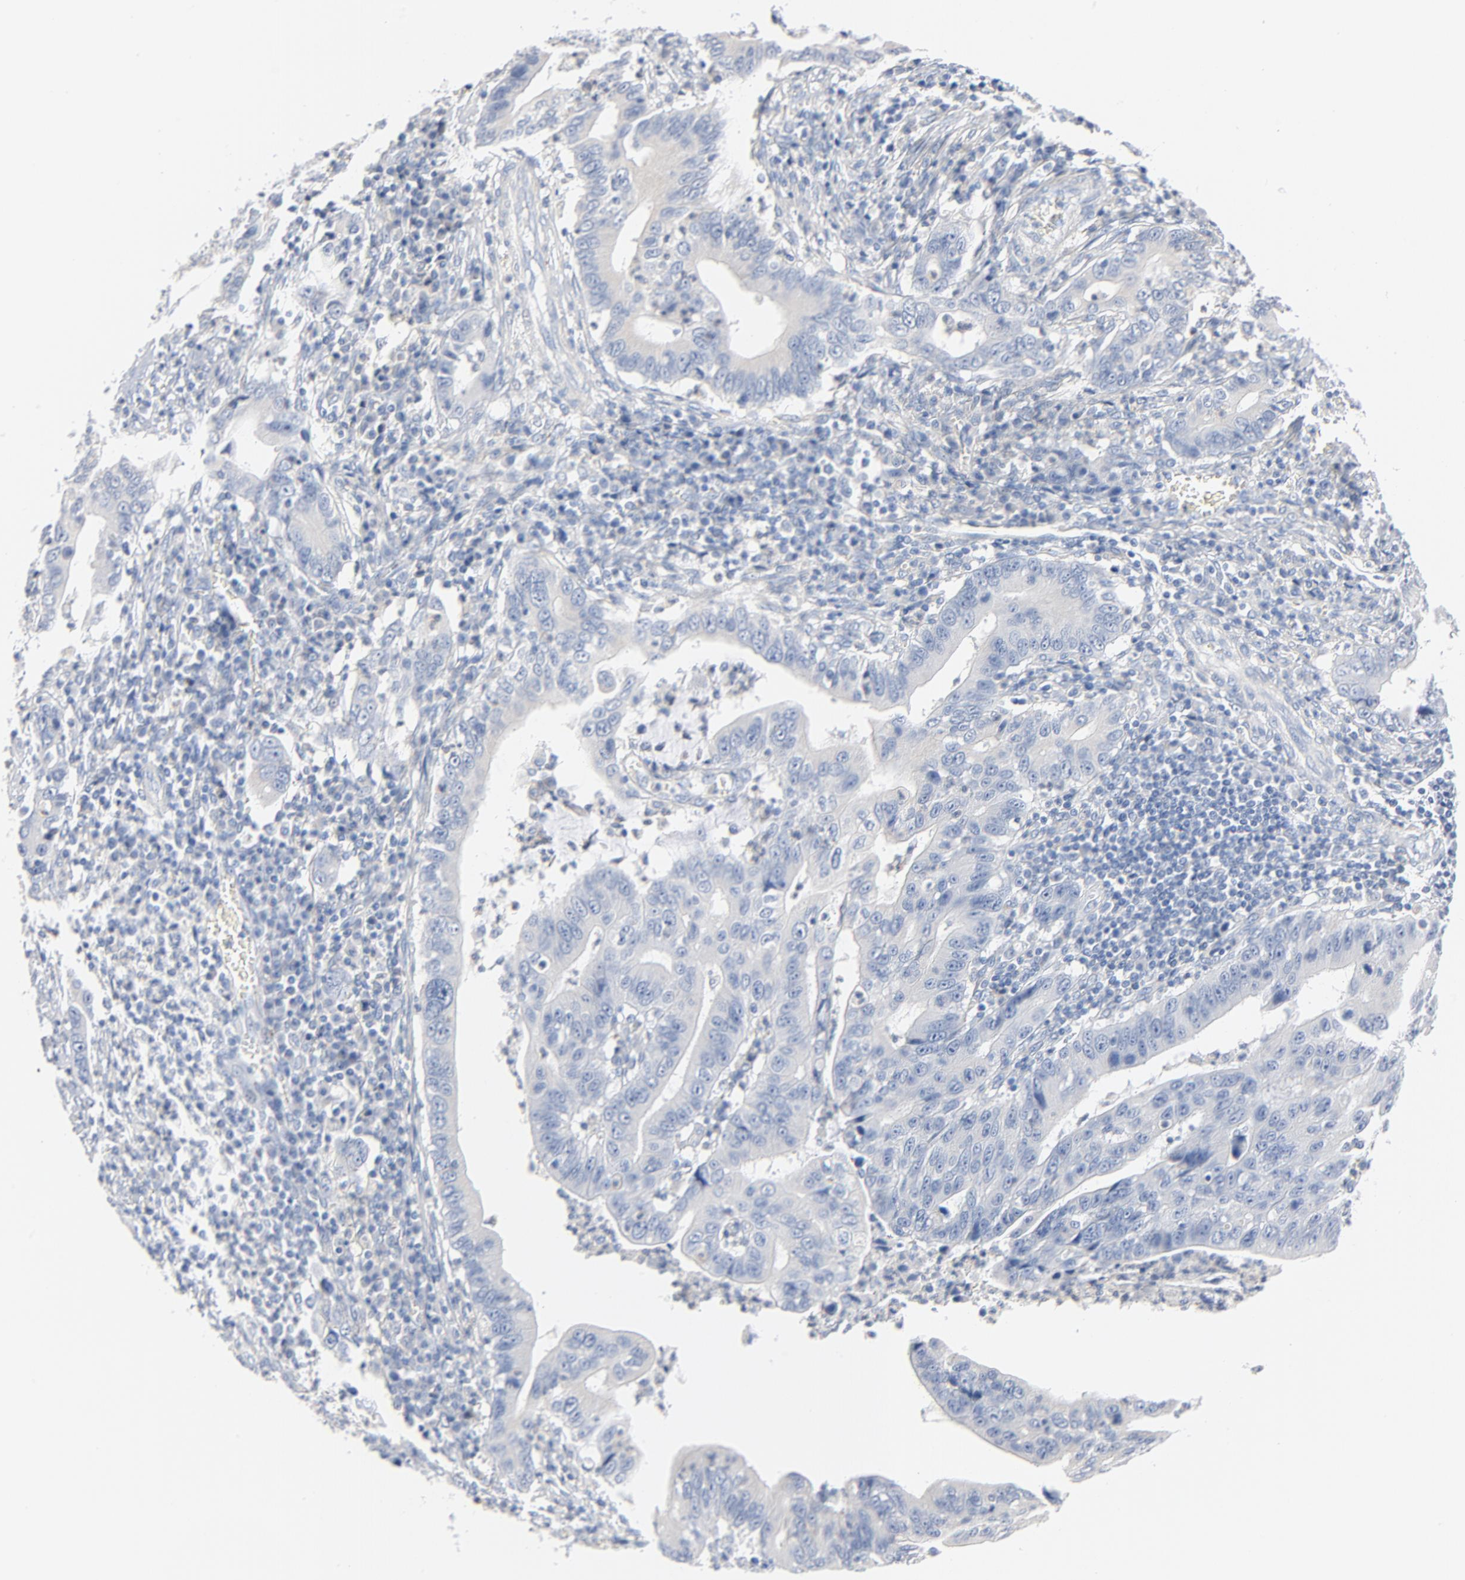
{"staining": {"intensity": "negative", "quantity": "none", "location": "none"}, "tissue": "stomach cancer", "cell_type": "Tumor cells", "image_type": "cancer", "snomed": [{"axis": "morphology", "description": "Adenocarcinoma, NOS"}, {"axis": "topography", "description": "Stomach, upper"}], "caption": "This is an IHC image of adenocarcinoma (stomach). There is no expression in tumor cells.", "gene": "IFT43", "patient": {"sex": "male", "age": 63}}